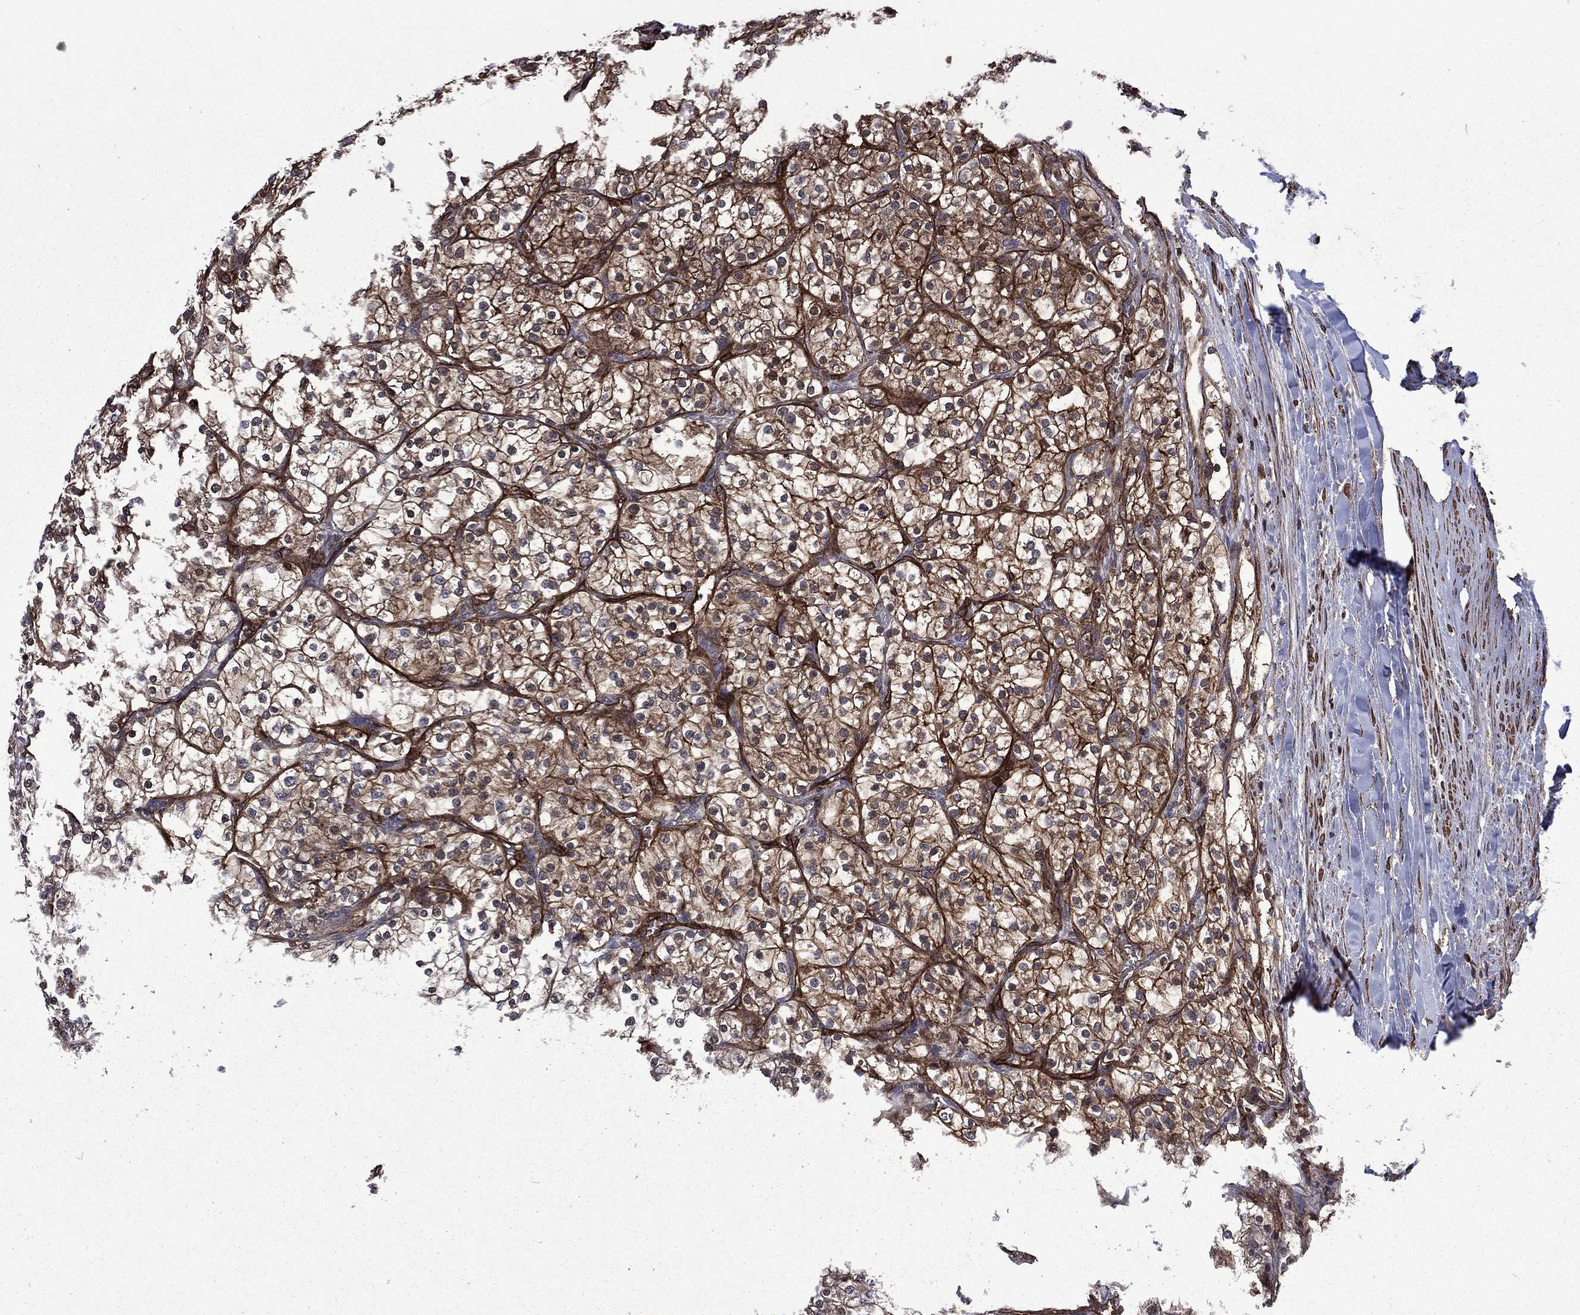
{"staining": {"intensity": "strong", "quantity": "25%-75%", "location": "cytoplasmic/membranous"}, "tissue": "renal cancer", "cell_type": "Tumor cells", "image_type": "cancer", "snomed": [{"axis": "morphology", "description": "Adenocarcinoma, NOS"}, {"axis": "topography", "description": "Kidney"}], "caption": "An immunohistochemistry (IHC) image of tumor tissue is shown. Protein staining in brown labels strong cytoplasmic/membranous positivity in renal cancer within tumor cells. (DAB IHC, brown staining for protein, blue staining for nuclei).", "gene": "PLPP3", "patient": {"sex": "male", "age": 80}}